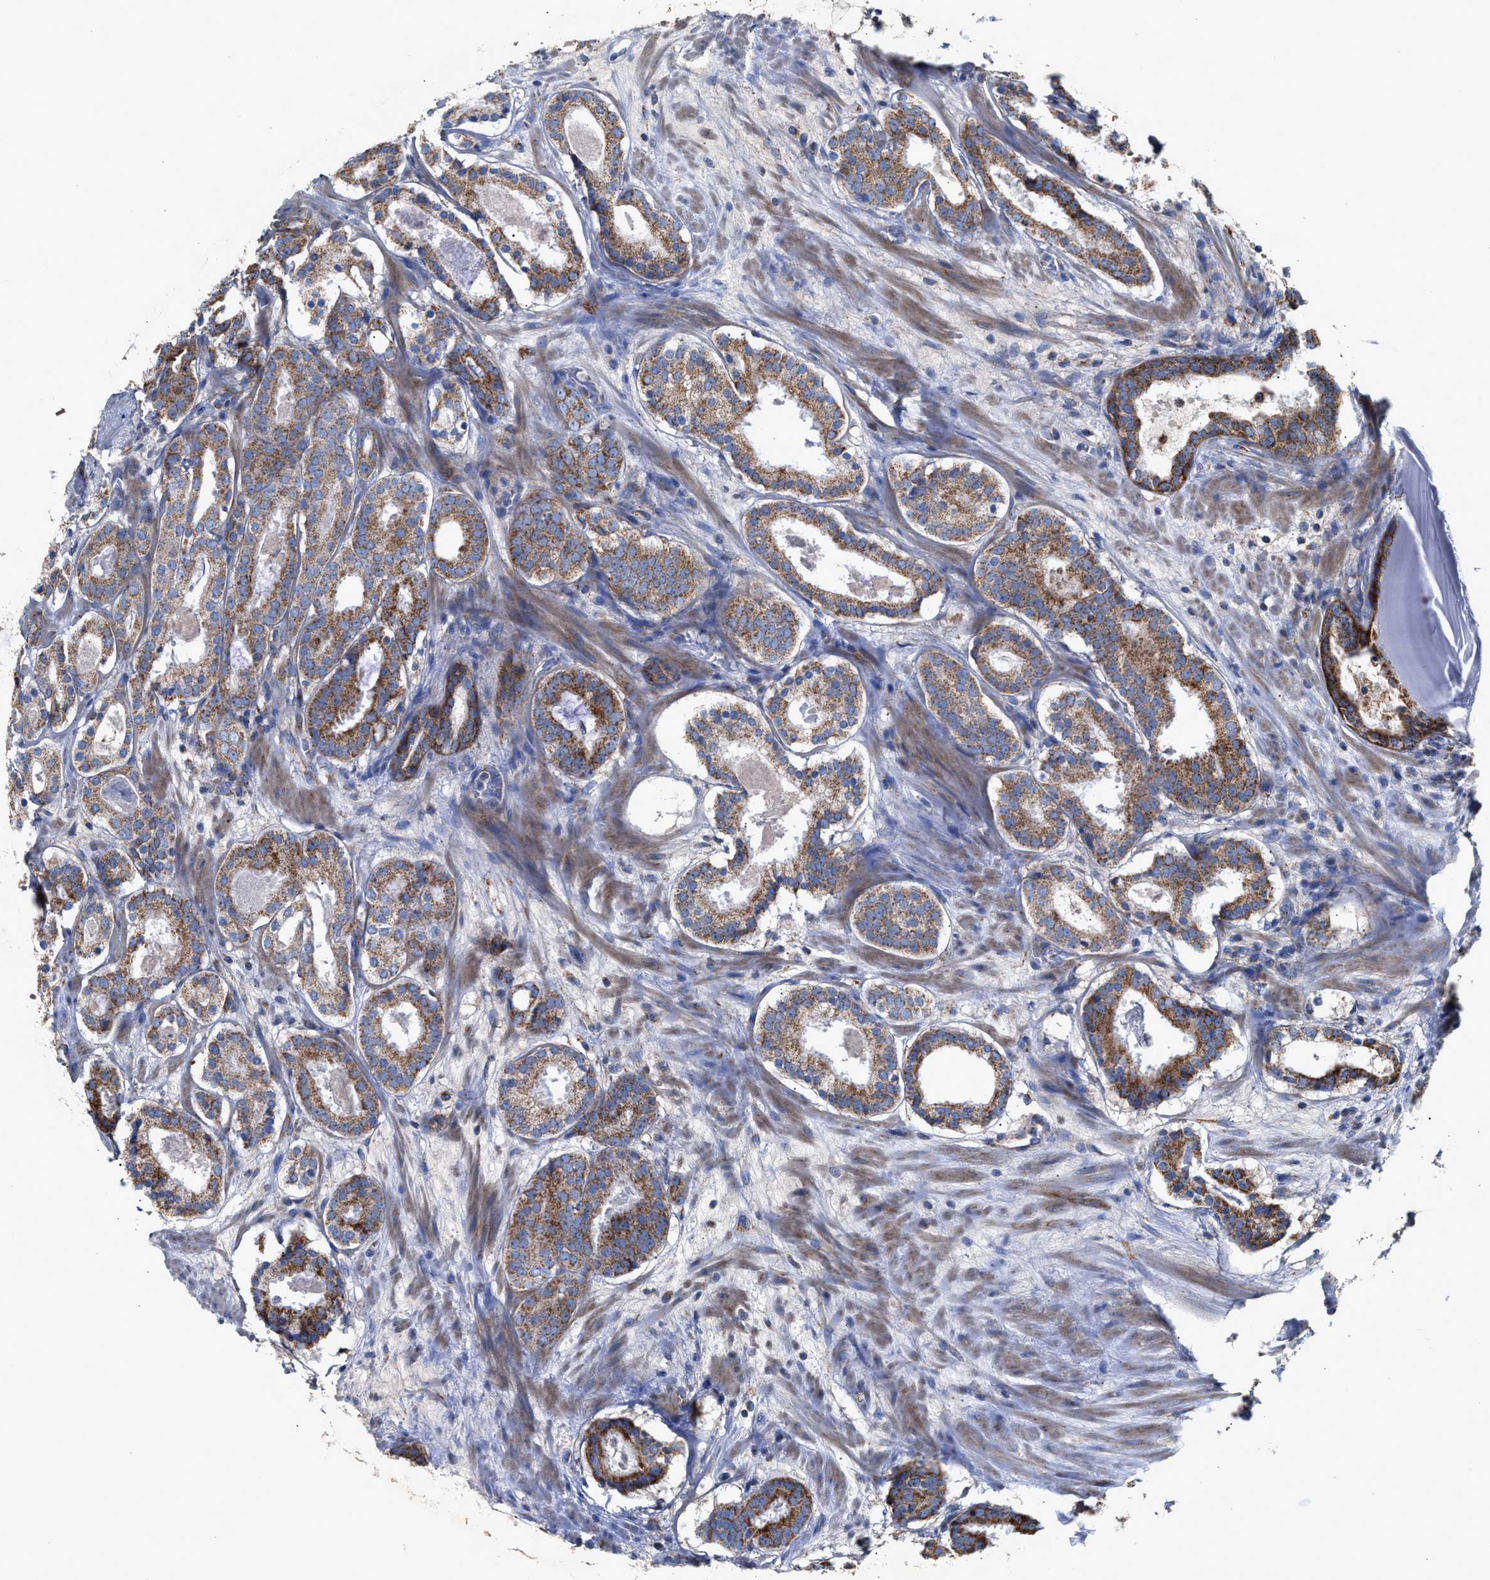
{"staining": {"intensity": "moderate", "quantity": ">75%", "location": "cytoplasmic/membranous"}, "tissue": "prostate cancer", "cell_type": "Tumor cells", "image_type": "cancer", "snomed": [{"axis": "morphology", "description": "Adenocarcinoma, Low grade"}, {"axis": "topography", "description": "Prostate"}], "caption": "The immunohistochemical stain shows moderate cytoplasmic/membranous positivity in tumor cells of adenocarcinoma (low-grade) (prostate) tissue. (Brightfield microscopy of DAB IHC at high magnification).", "gene": "MECR", "patient": {"sex": "male", "age": 69}}